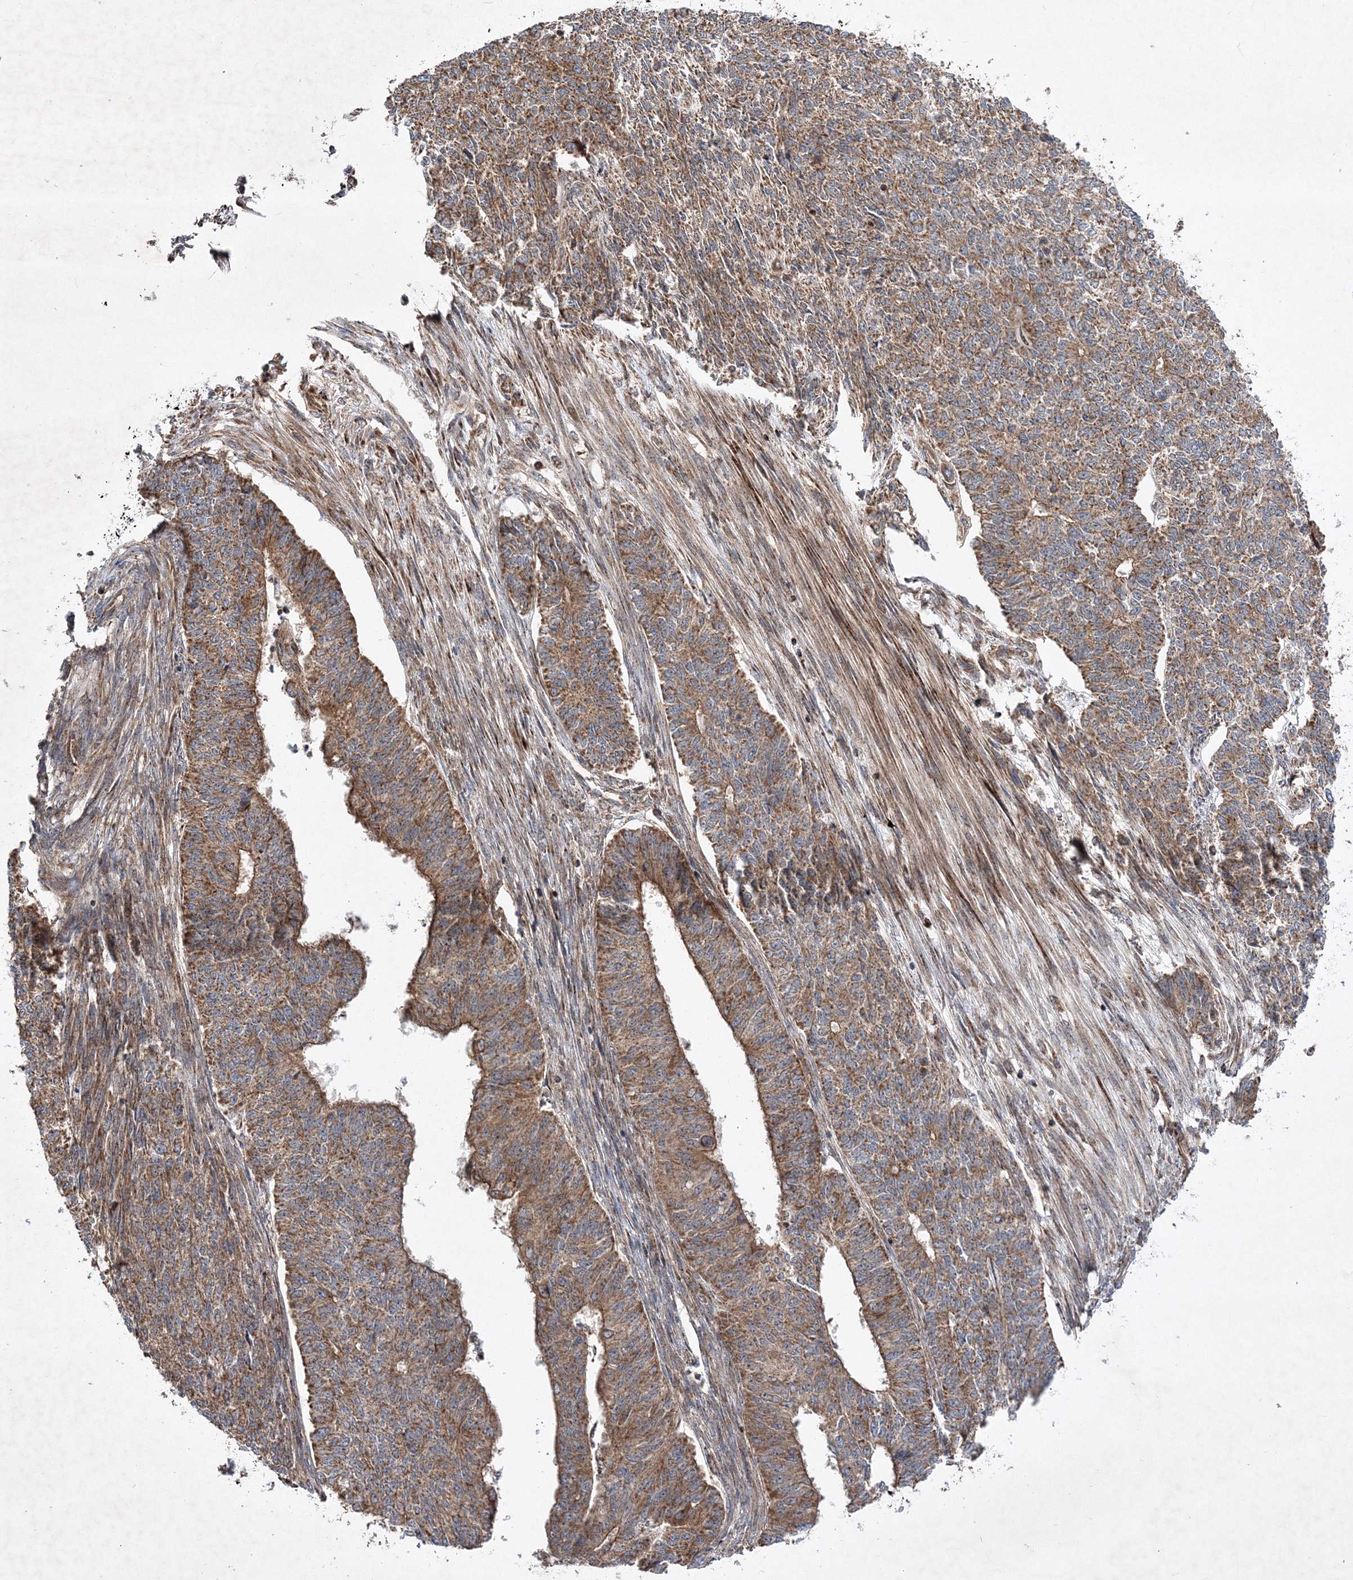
{"staining": {"intensity": "moderate", "quantity": ">75%", "location": "cytoplasmic/membranous"}, "tissue": "endometrial cancer", "cell_type": "Tumor cells", "image_type": "cancer", "snomed": [{"axis": "morphology", "description": "Adenocarcinoma, NOS"}, {"axis": "topography", "description": "Endometrium"}], "caption": "IHC photomicrograph of neoplastic tissue: endometrial adenocarcinoma stained using immunohistochemistry reveals medium levels of moderate protein expression localized specifically in the cytoplasmic/membranous of tumor cells, appearing as a cytoplasmic/membranous brown color.", "gene": "SCRN3", "patient": {"sex": "female", "age": 32}}